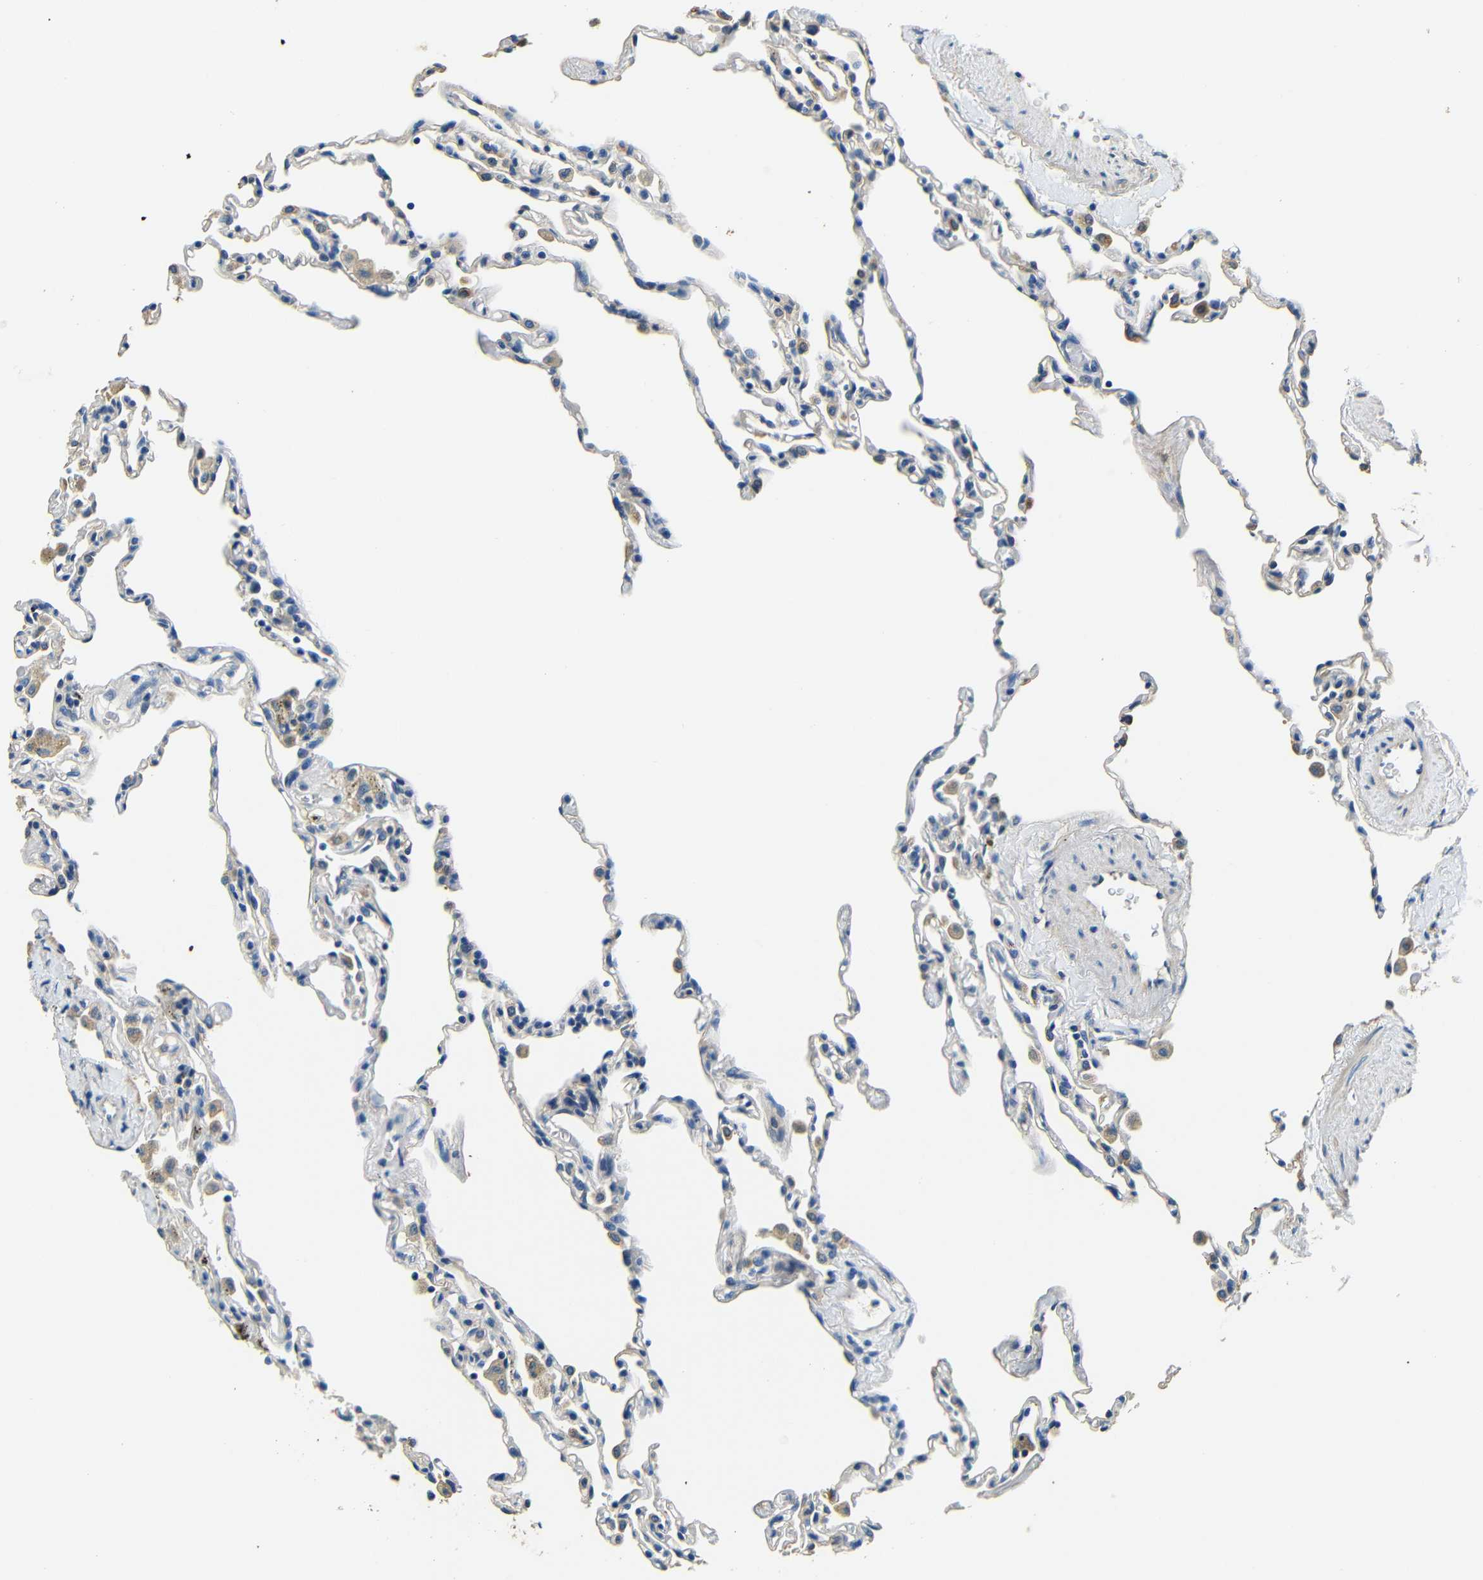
{"staining": {"intensity": "weak", "quantity": "<25%", "location": "cytoplasmic/membranous"}, "tissue": "lung", "cell_type": "Alveolar cells", "image_type": "normal", "snomed": [{"axis": "morphology", "description": "Normal tissue, NOS"}, {"axis": "topography", "description": "Lung"}], "caption": "Lung was stained to show a protein in brown. There is no significant positivity in alveolar cells. Nuclei are stained in blue.", "gene": "FMO5", "patient": {"sex": "male", "age": 59}}